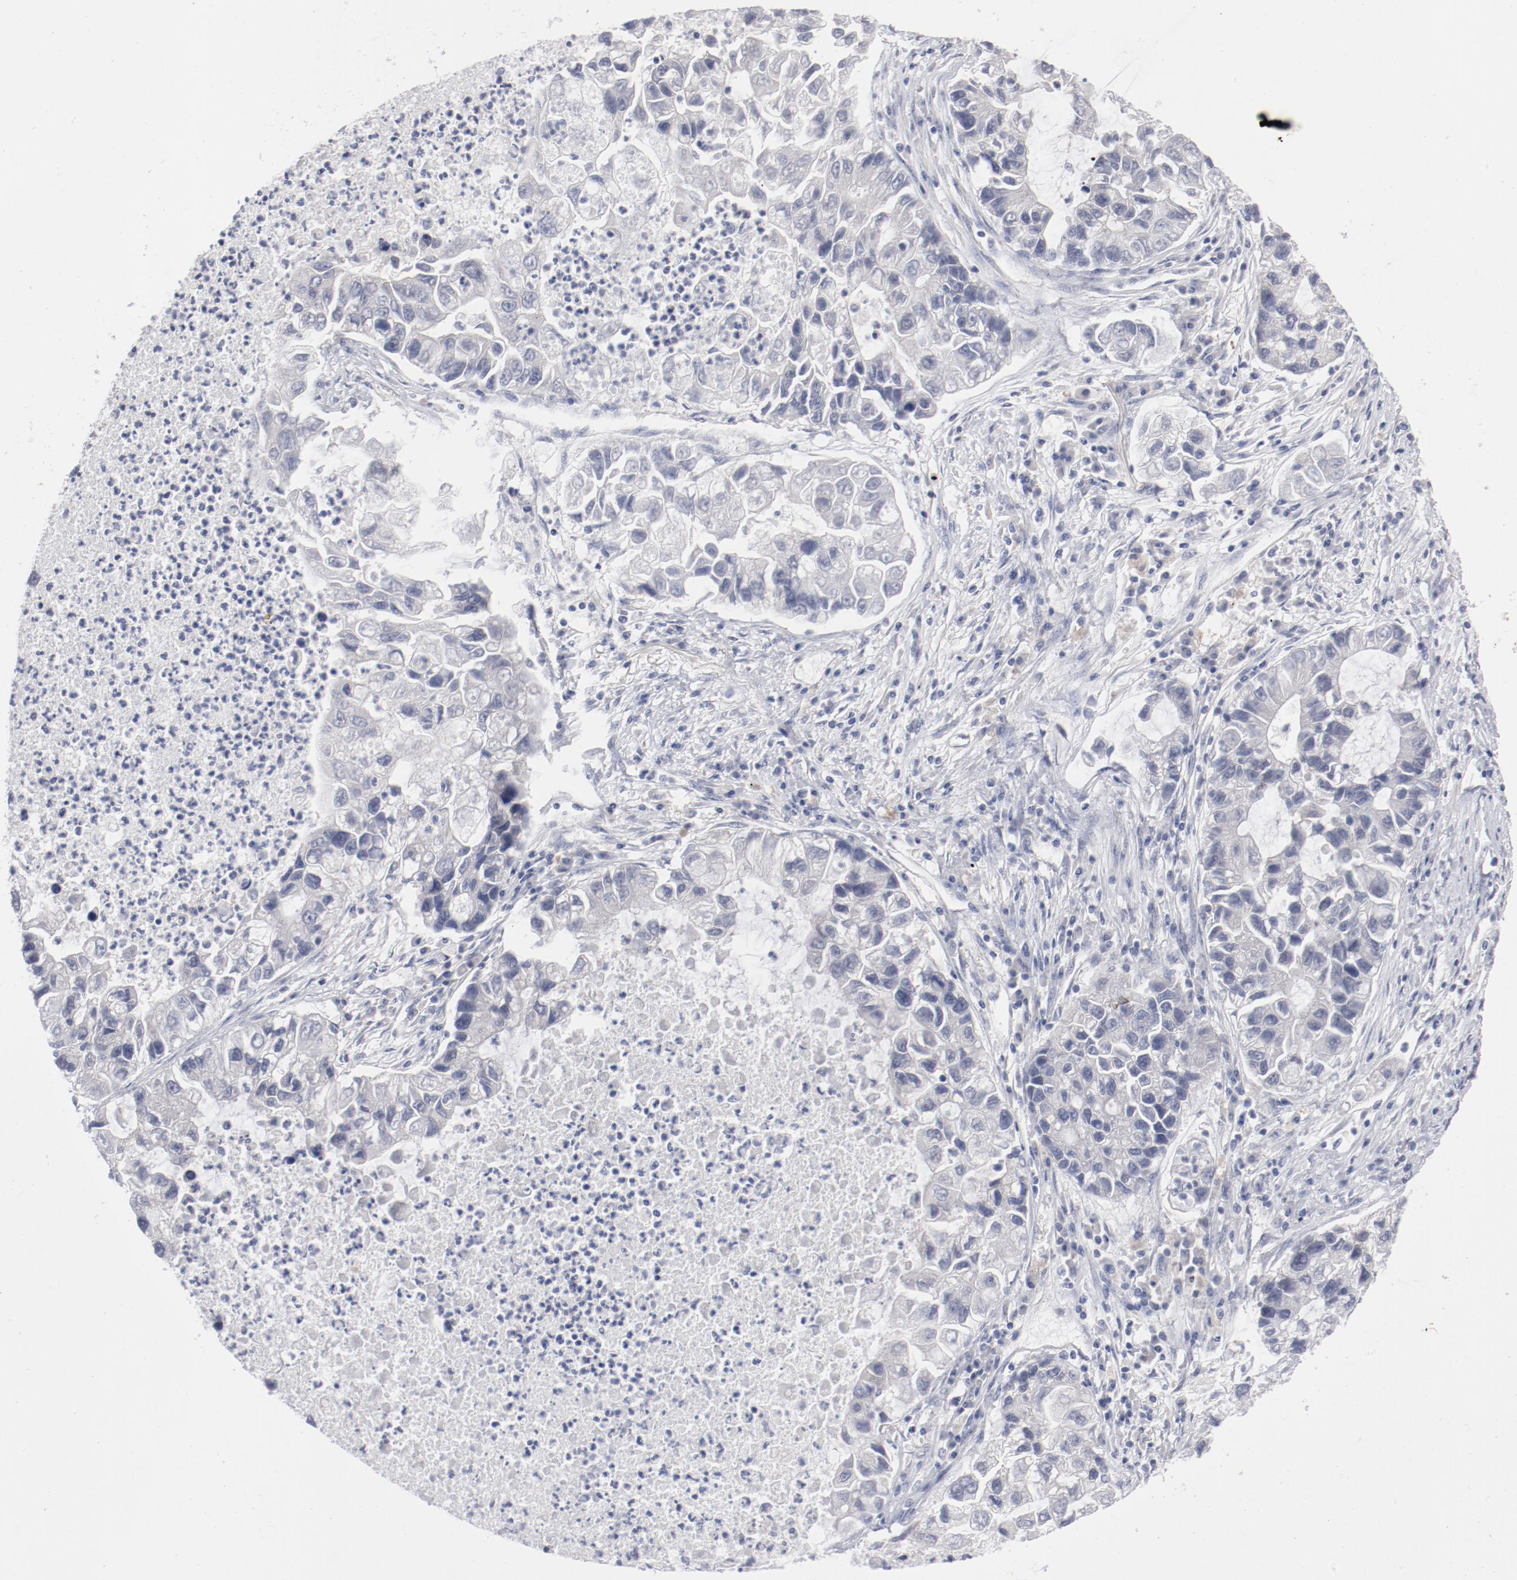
{"staining": {"intensity": "negative", "quantity": "none", "location": "none"}, "tissue": "lung cancer", "cell_type": "Tumor cells", "image_type": "cancer", "snomed": [{"axis": "morphology", "description": "Adenocarcinoma, NOS"}, {"axis": "topography", "description": "Lung"}], "caption": "This is an immunohistochemistry image of adenocarcinoma (lung). There is no positivity in tumor cells.", "gene": "SH3BGR", "patient": {"sex": "female", "age": 51}}